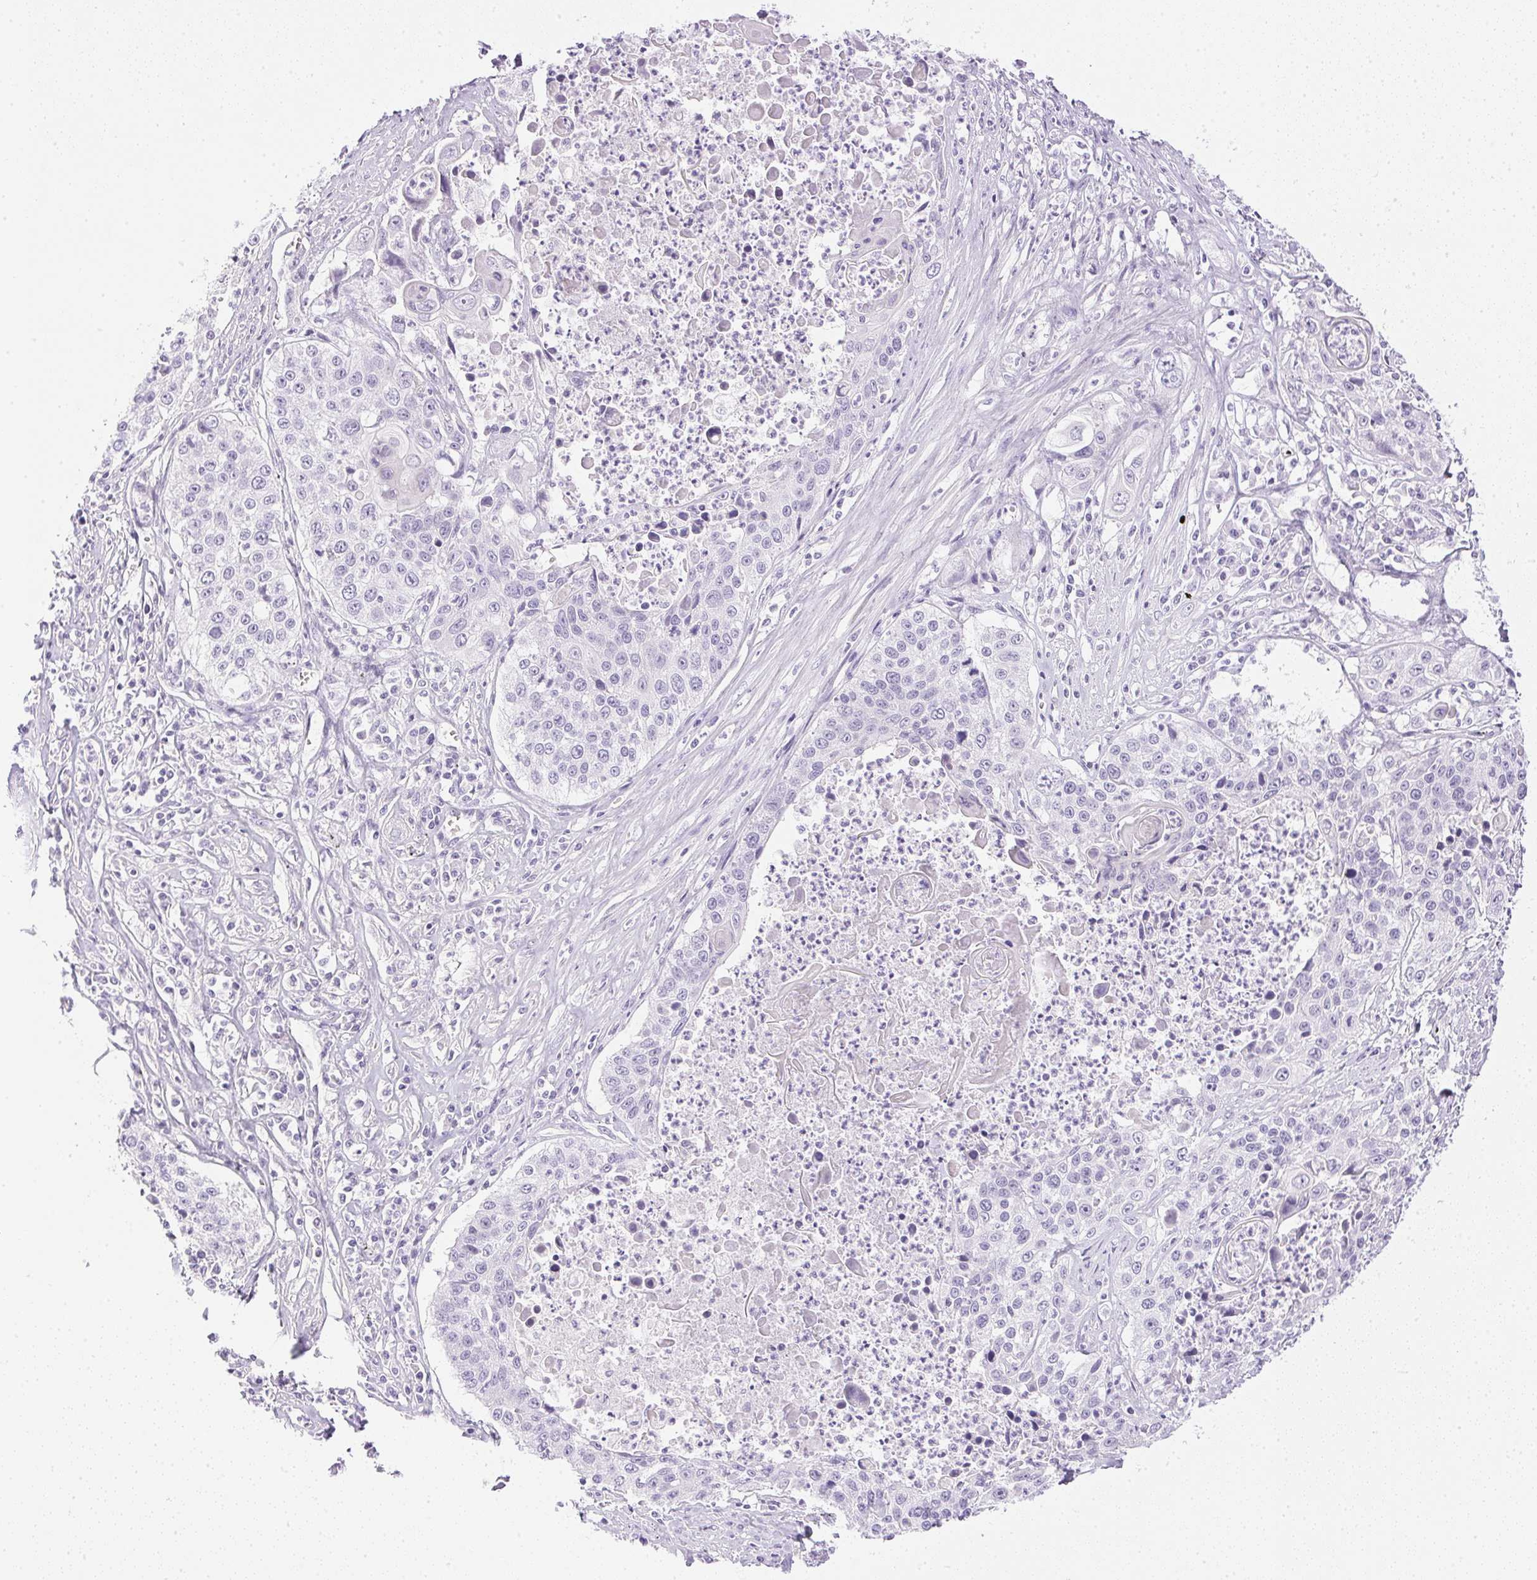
{"staining": {"intensity": "negative", "quantity": "none", "location": "none"}, "tissue": "lung cancer", "cell_type": "Tumor cells", "image_type": "cancer", "snomed": [{"axis": "morphology", "description": "Squamous cell carcinoma, NOS"}, {"axis": "morphology", "description": "Squamous cell carcinoma, metastatic, NOS"}, {"axis": "topography", "description": "Lung"}, {"axis": "topography", "description": "Pleura, NOS"}], "caption": "Human lung cancer stained for a protein using IHC shows no positivity in tumor cells.", "gene": "CTRL", "patient": {"sex": "male", "age": 72}}